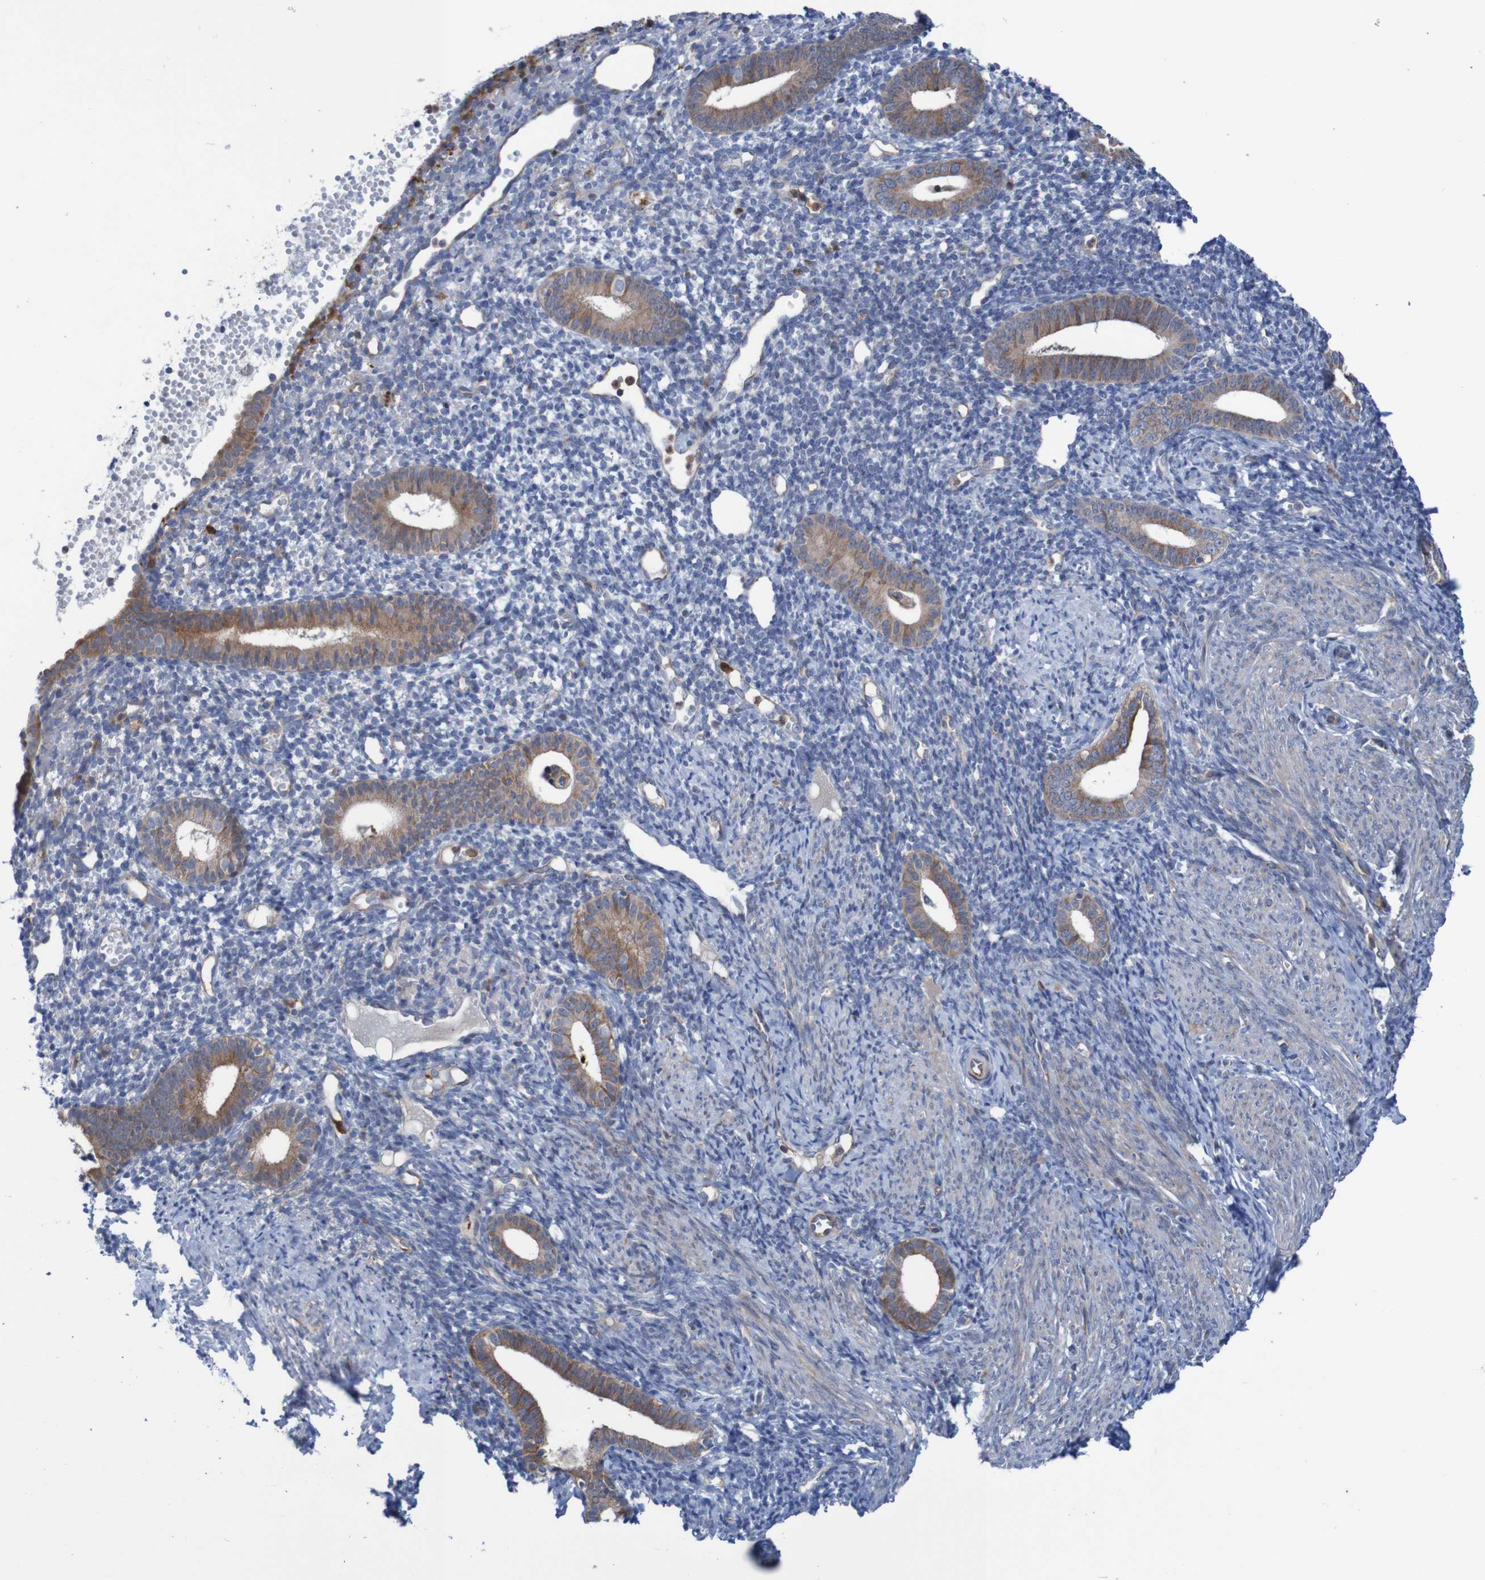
{"staining": {"intensity": "negative", "quantity": "none", "location": "none"}, "tissue": "endometrium", "cell_type": "Cells in endometrial stroma", "image_type": "normal", "snomed": [{"axis": "morphology", "description": "Normal tissue, NOS"}, {"axis": "topography", "description": "Endometrium"}], "caption": "Immunohistochemical staining of benign human endometrium shows no significant expression in cells in endometrial stroma.", "gene": "ANGPT4", "patient": {"sex": "female", "age": 50}}